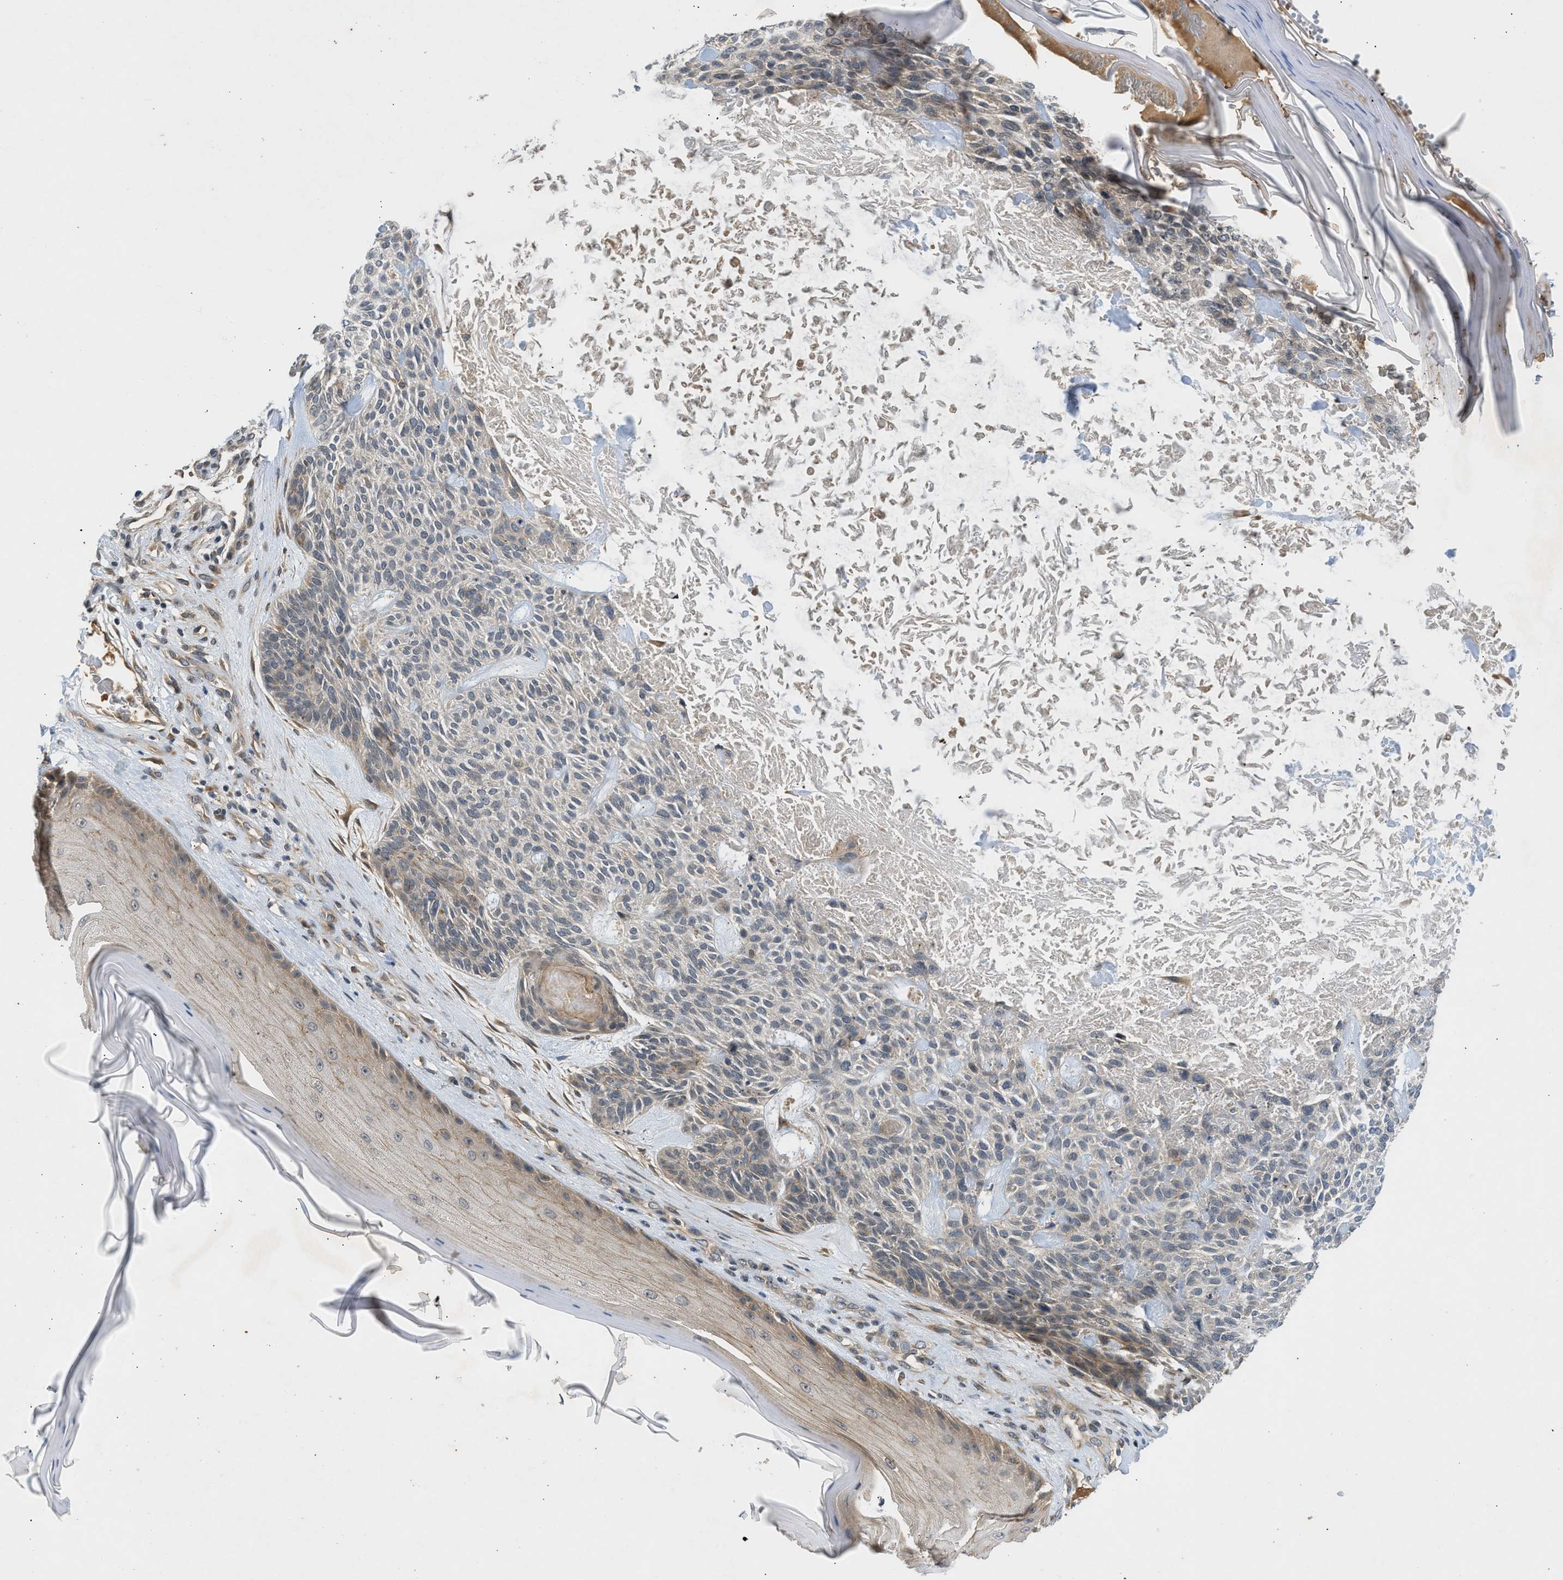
{"staining": {"intensity": "weak", "quantity": "<25%", "location": "cytoplasmic/membranous"}, "tissue": "skin cancer", "cell_type": "Tumor cells", "image_type": "cancer", "snomed": [{"axis": "morphology", "description": "Basal cell carcinoma"}, {"axis": "topography", "description": "Skin"}], "caption": "An IHC photomicrograph of skin cancer is shown. There is no staining in tumor cells of skin cancer.", "gene": "ADCY8", "patient": {"sex": "male", "age": 55}}